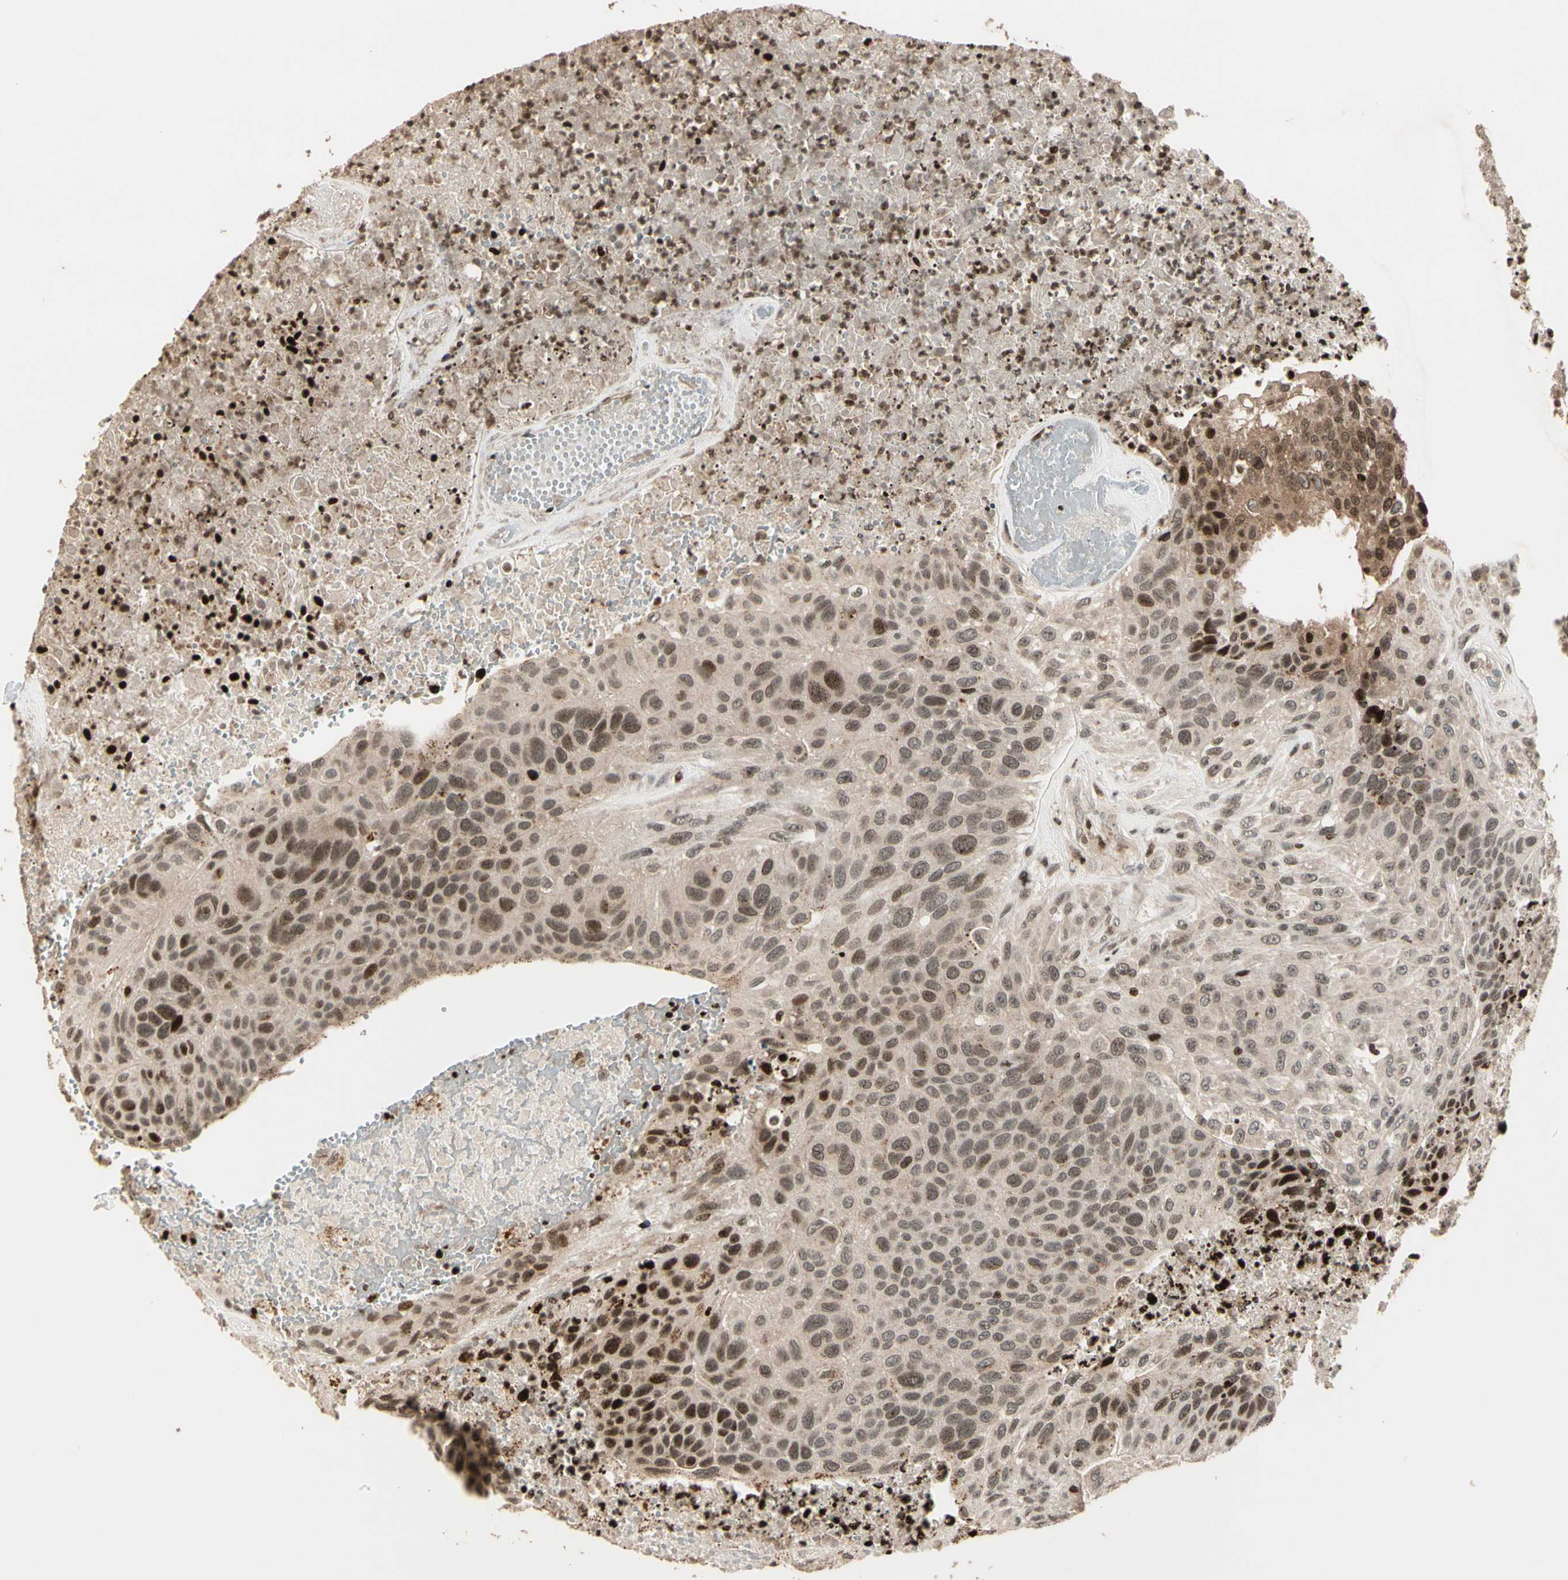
{"staining": {"intensity": "moderate", "quantity": ">75%", "location": "cytoplasmic/membranous,nuclear"}, "tissue": "urothelial cancer", "cell_type": "Tumor cells", "image_type": "cancer", "snomed": [{"axis": "morphology", "description": "Urothelial carcinoma, High grade"}, {"axis": "topography", "description": "Urinary bladder"}], "caption": "Moderate cytoplasmic/membranous and nuclear staining for a protein is present in about >75% of tumor cells of high-grade urothelial carcinoma using IHC.", "gene": "TSHZ3", "patient": {"sex": "male", "age": 66}}